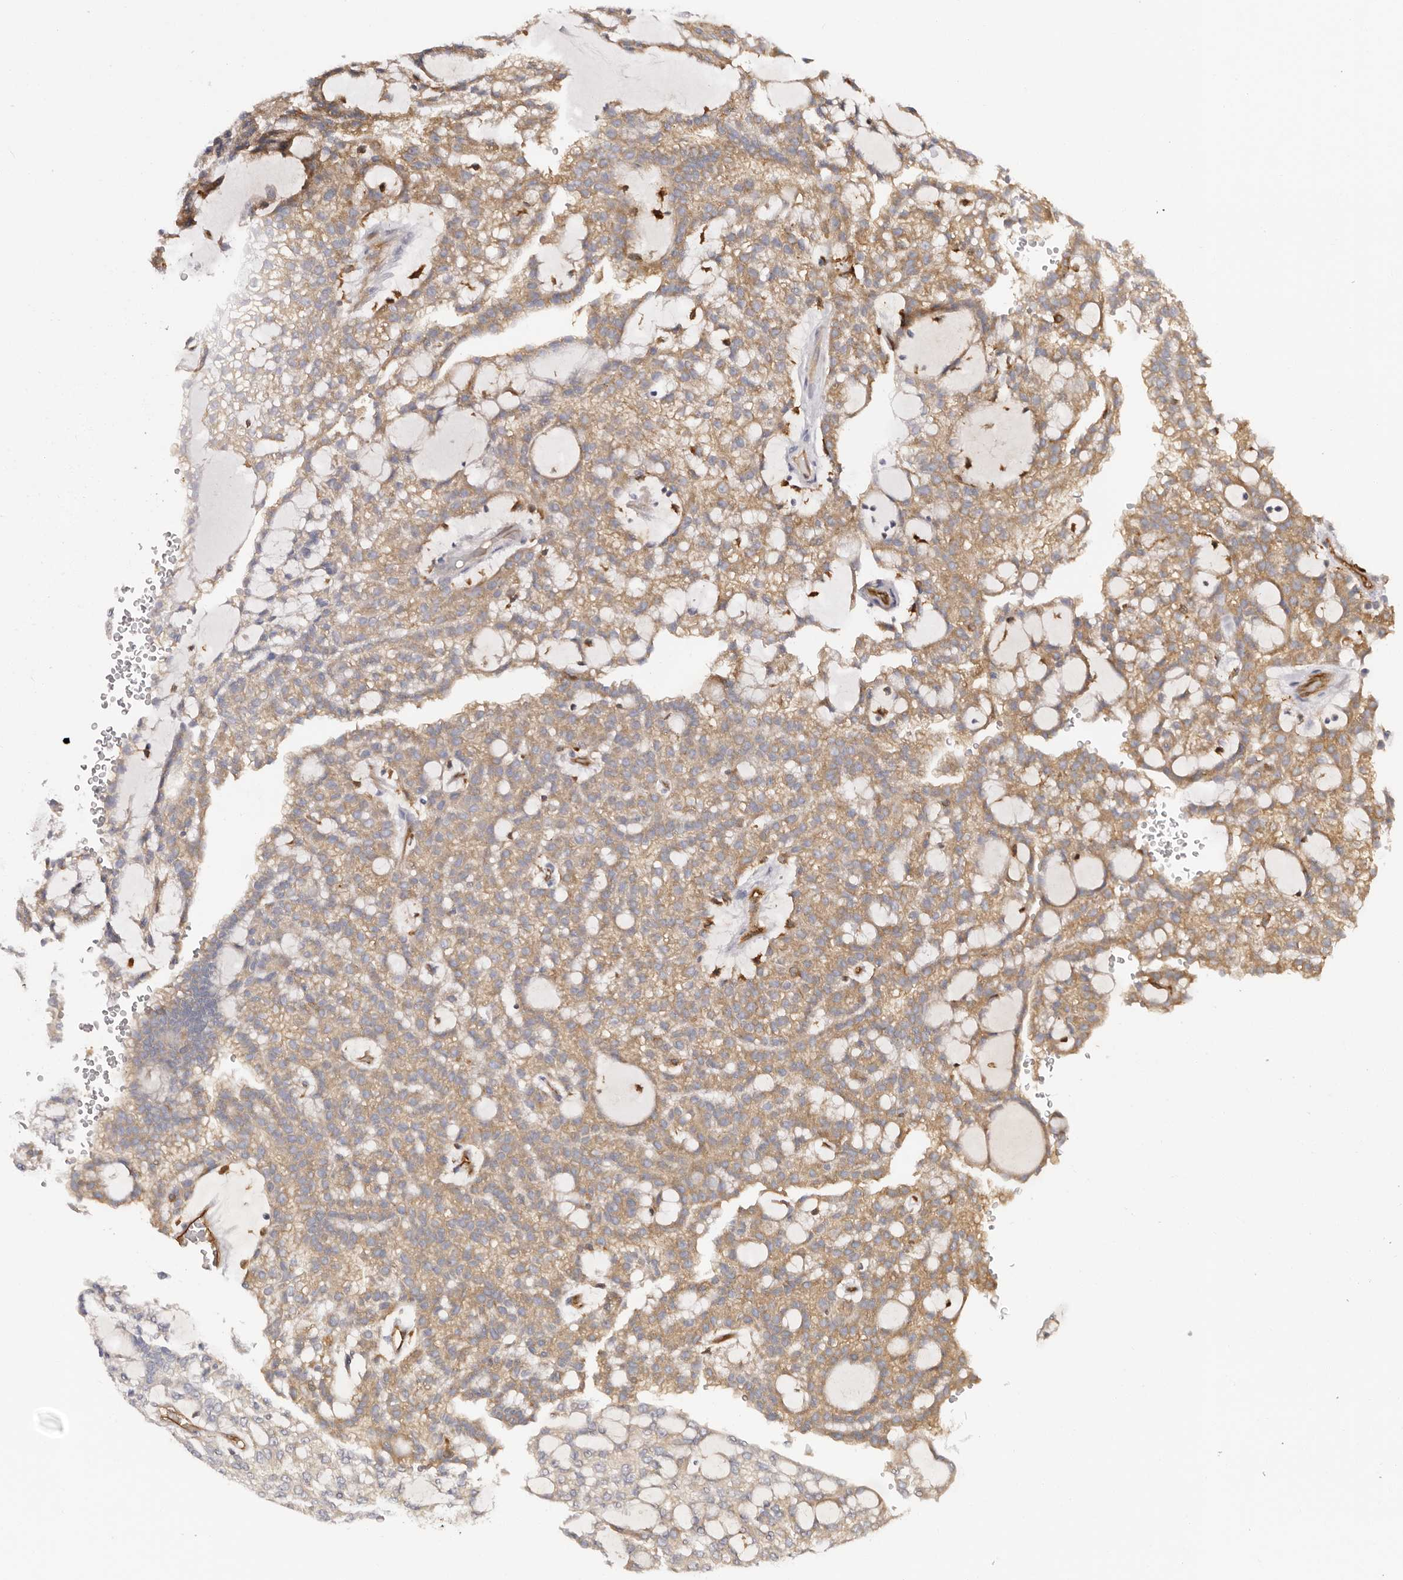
{"staining": {"intensity": "moderate", "quantity": ">75%", "location": "cytoplasmic/membranous"}, "tissue": "renal cancer", "cell_type": "Tumor cells", "image_type": "cancer", "snomed": [{"axis": "morphology", "description": "Adenocarcinoma, NOS"}, {"axis": "topography", "description": "Kidney"}], "caption": "Protein expression analysis of renal adenocarcinoma shows moderate cytoplasmic/membranous staining in approximately >75% of tumor cells. (DAB (3,3'-diaminobenzidine) IHC, brown staining for protein, blue staining for nuclei).", "gene": "LAP3", "patient": {"sex": "male", "age": 63}}